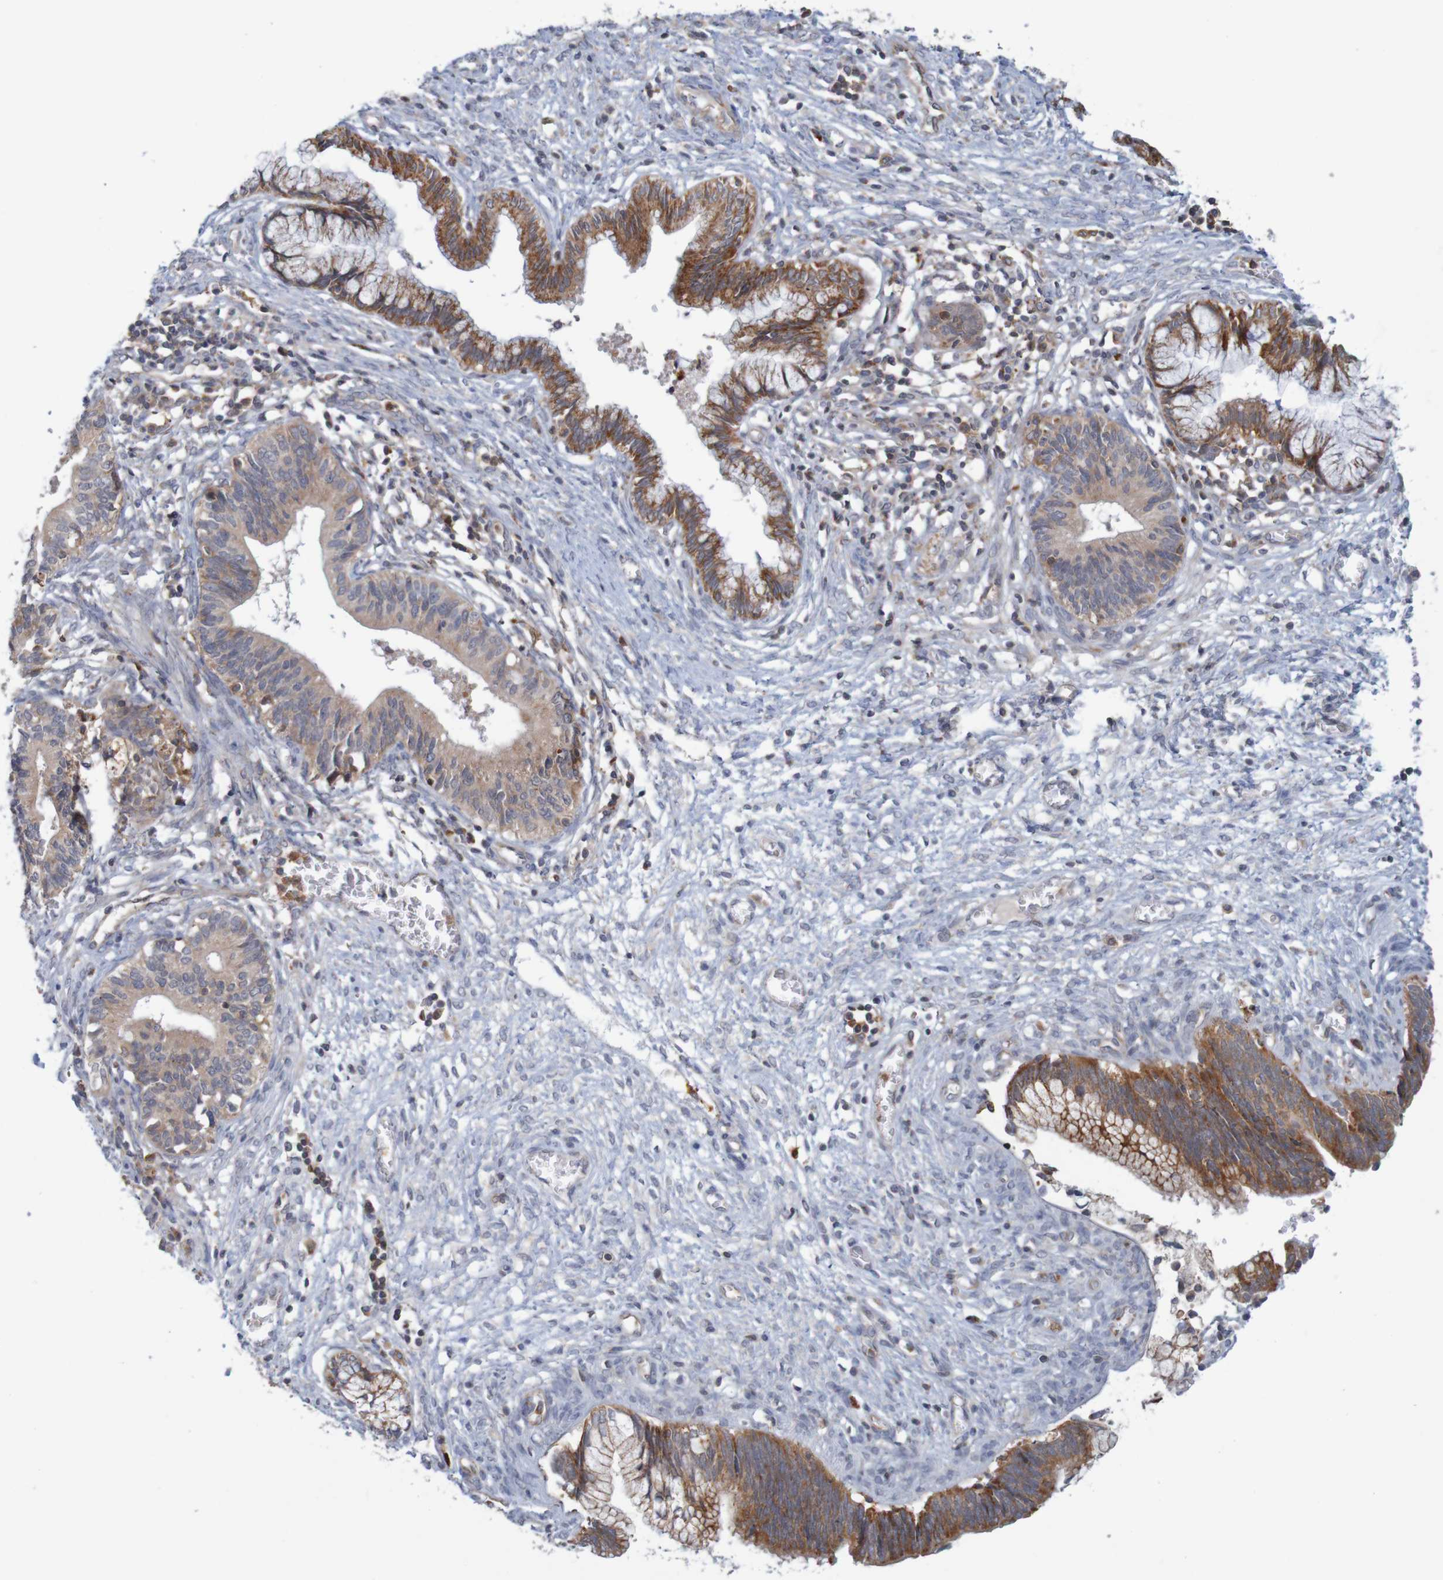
{"staining": {"intensity": "strong", "quantity": ">75%", "location": "cytoplasmic/membranous"}, "tissue": "cervical cancer", "cell_type": "Tumor cells", "image_type": "cancer", "snomed": [{"axis": "morphology", "description": "Adenocarcinoma, NOS"}, {"axis": "topography", "description": "Cervix"}], "caption": "Protein analysis of cervical cancer tissue exhibits strong cytoplasmic/membranous expression in approximately >75% of tumor cells. Nuclei are stained in blue.", "gene": "NAV2", "patient": {"sex": "female", "age": 44}}